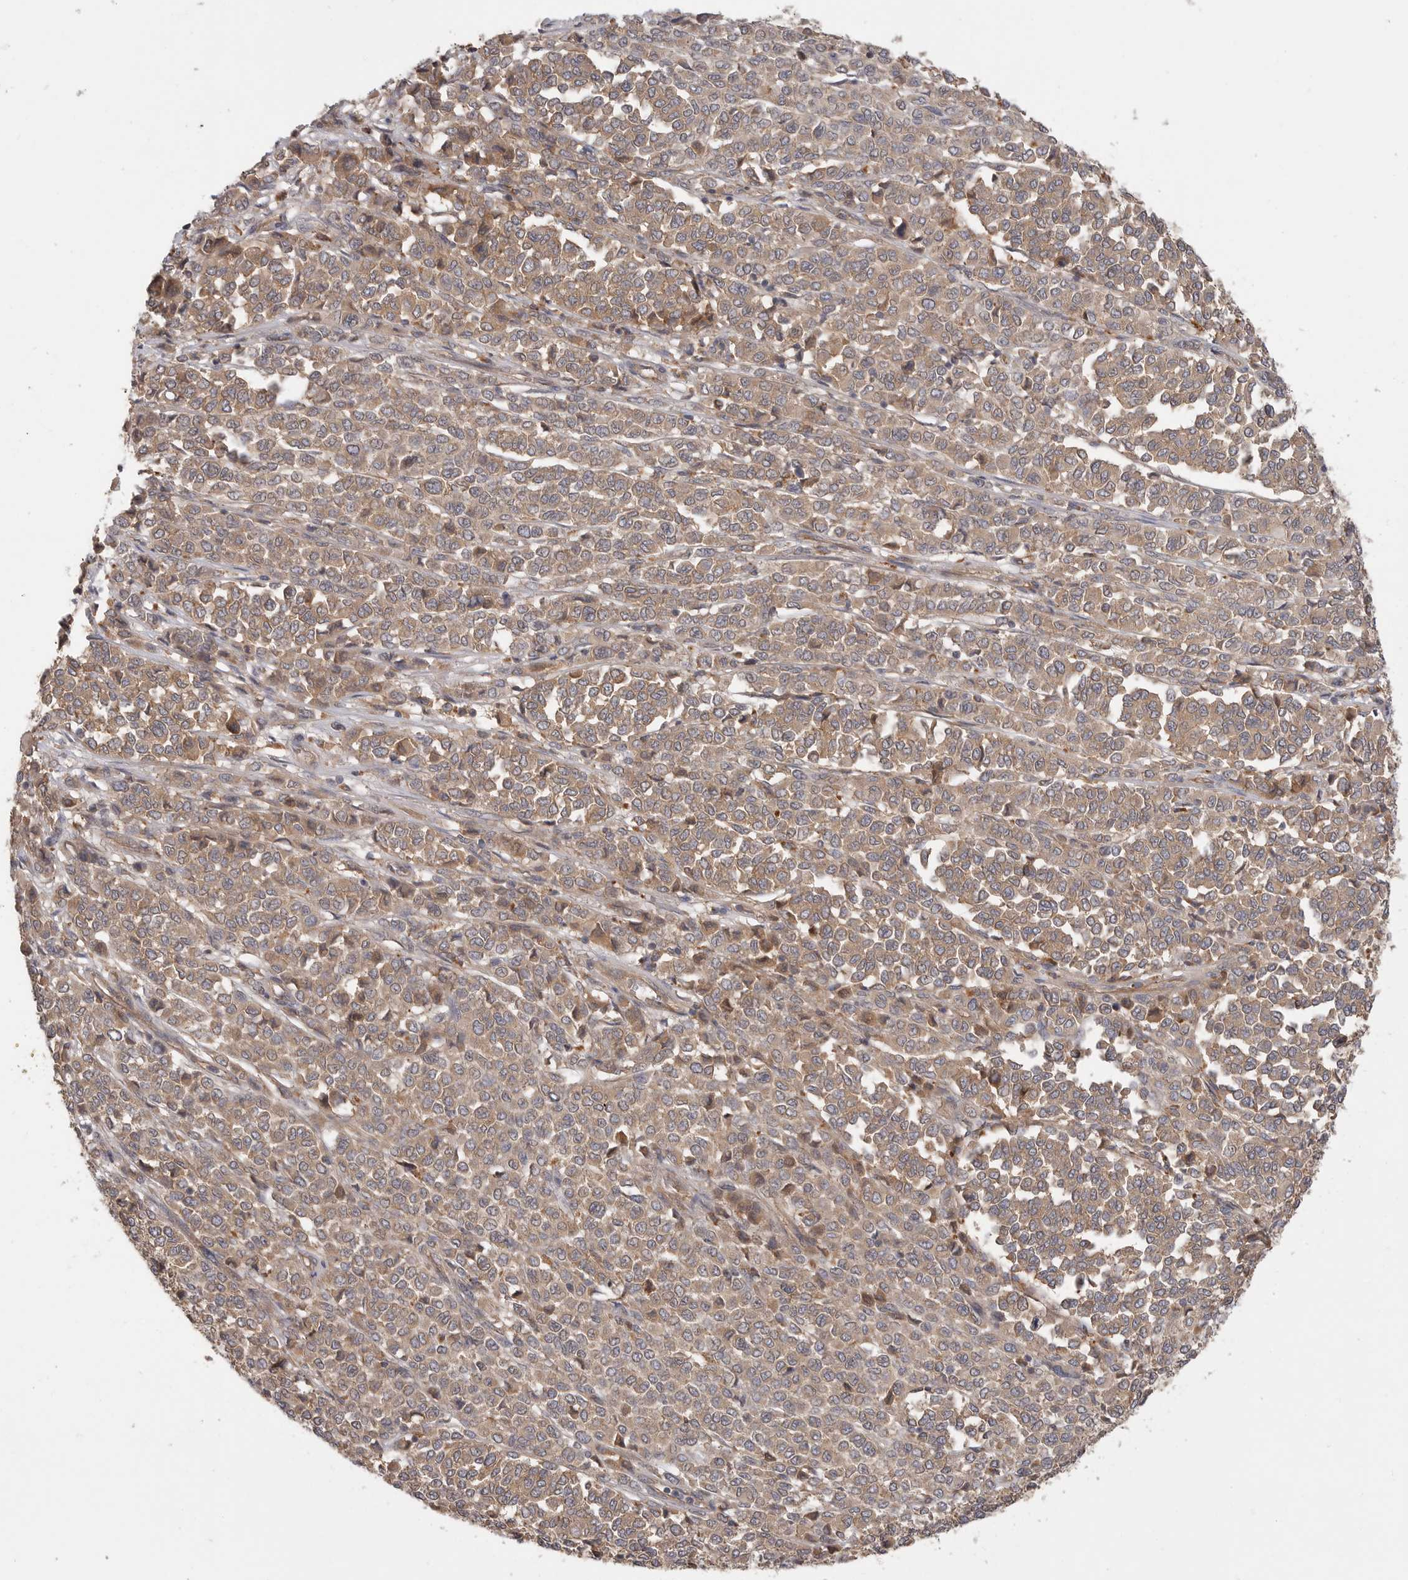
{"staining": {"intensity": "weak", "quantity": ">75%", "location": "cytoplasmic/membranous"}, "tissue": "melanoma", "cell_type": "Tumor cells", "image_type": "cancer", "snomed": [{"axis": "morphology", "description": "Malignant melanoma, Metastatic site"}, {"axis": "topography", "description": "Pancreas"}], "caption": "Malignant melanoma (metastatic site) was stained to show a protein in brown. There is low levels of weak cytoplasmic/membranous positivity in about >75% of tumor cells.", "gene": "ZNF232", "patient": {"sex": "female", "age": 30}}